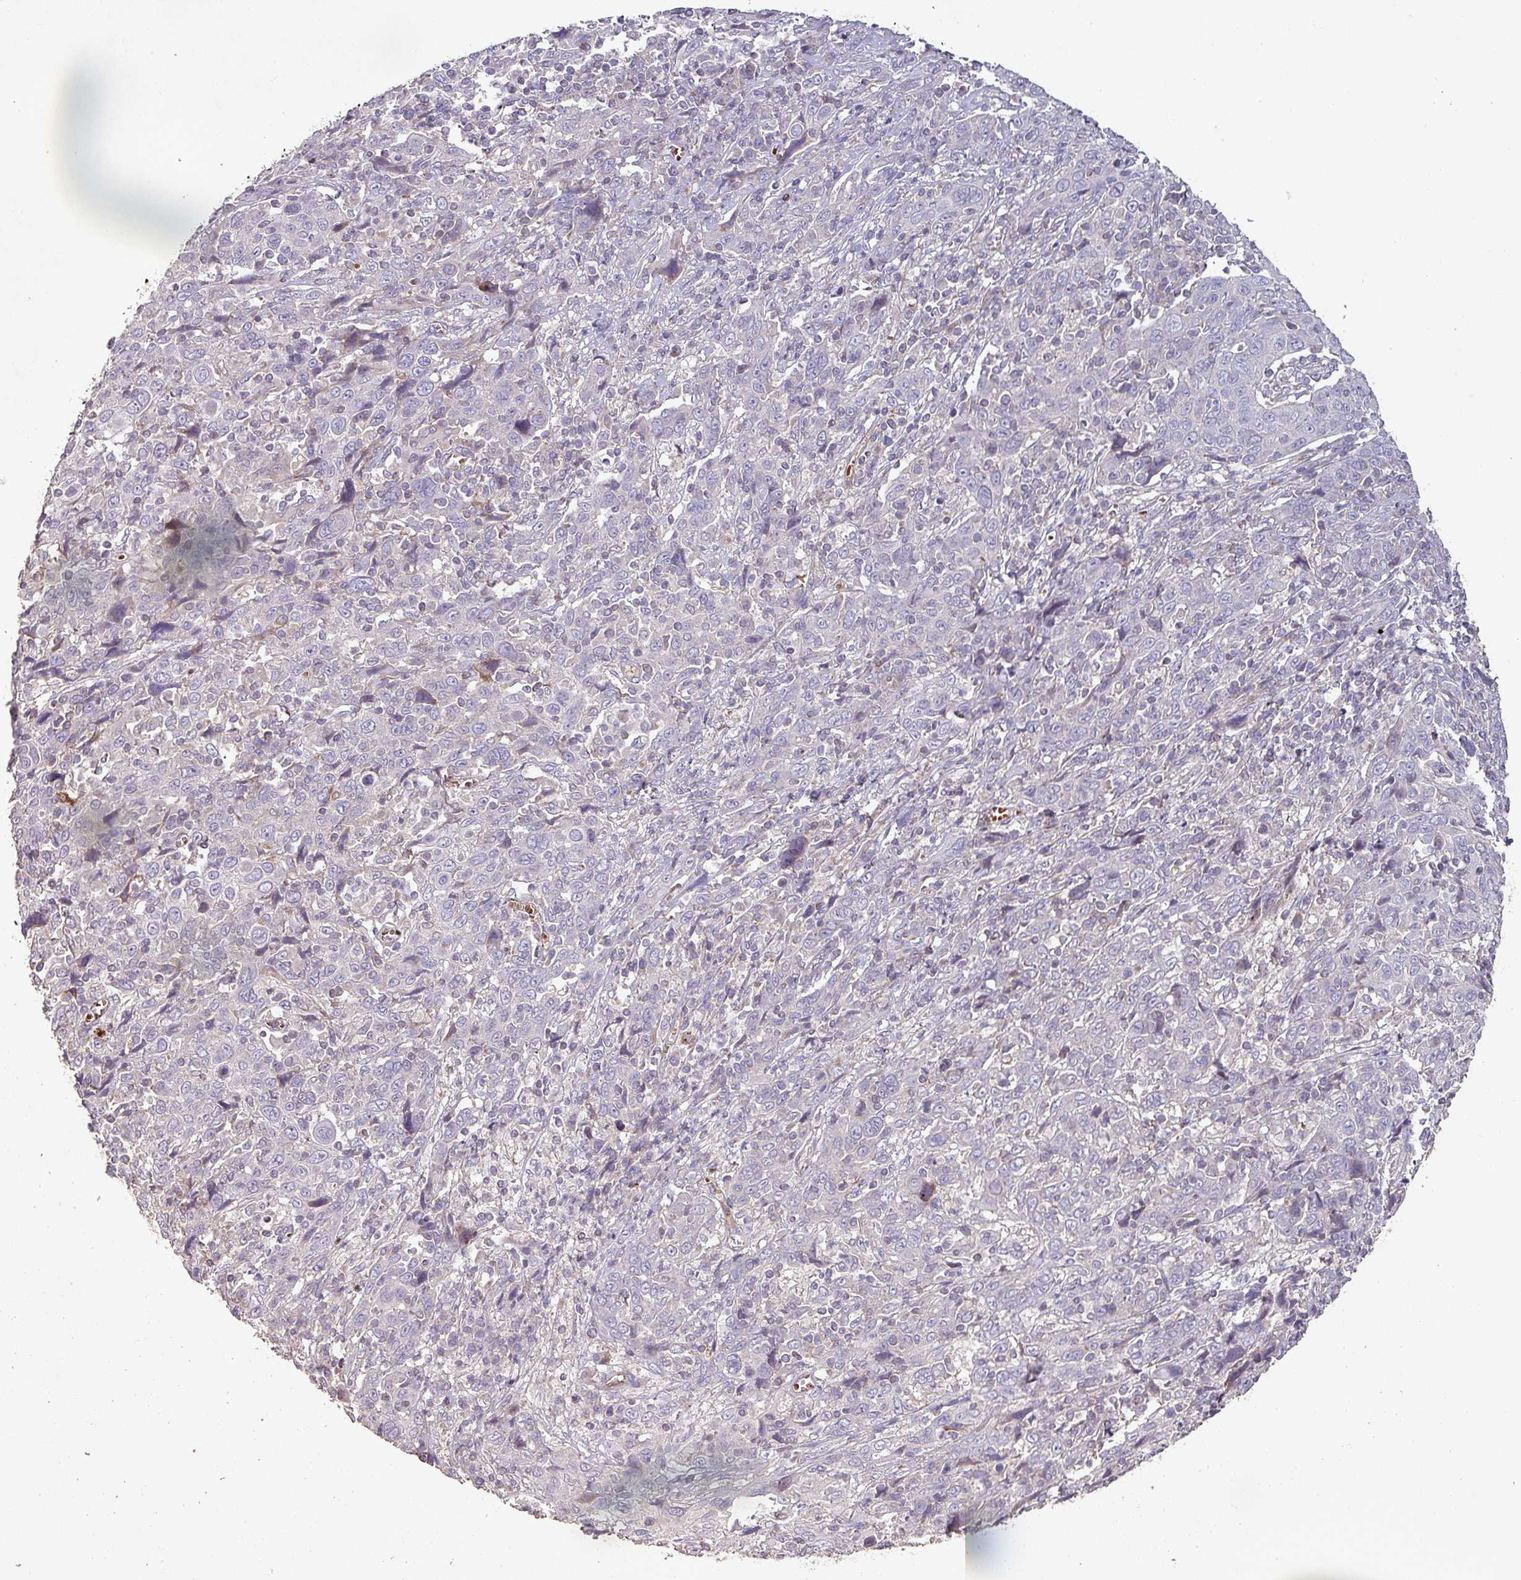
{"staining": {"intensity": "negative", "quantity": "none", "location": "none"}, "tissue": "cervical cancer", "cell_type": "Tumor cells", "image_type": "cancer", "snomed": [{"axis": "morphology", "description": "Squamous cell carcinoma, NOS"}, {"axis": "topography", "description": "Cervix"}], "caption": "Protein analysis of cervical squamous cell carcinoma exhibits no significant positivity in tumor cells. (DAB (3,3'-diaminobenzidine) IHC with hematoxylin counter stain).", "gene": "RPL23A", "patient": {"sex": "female", "age": 46}}